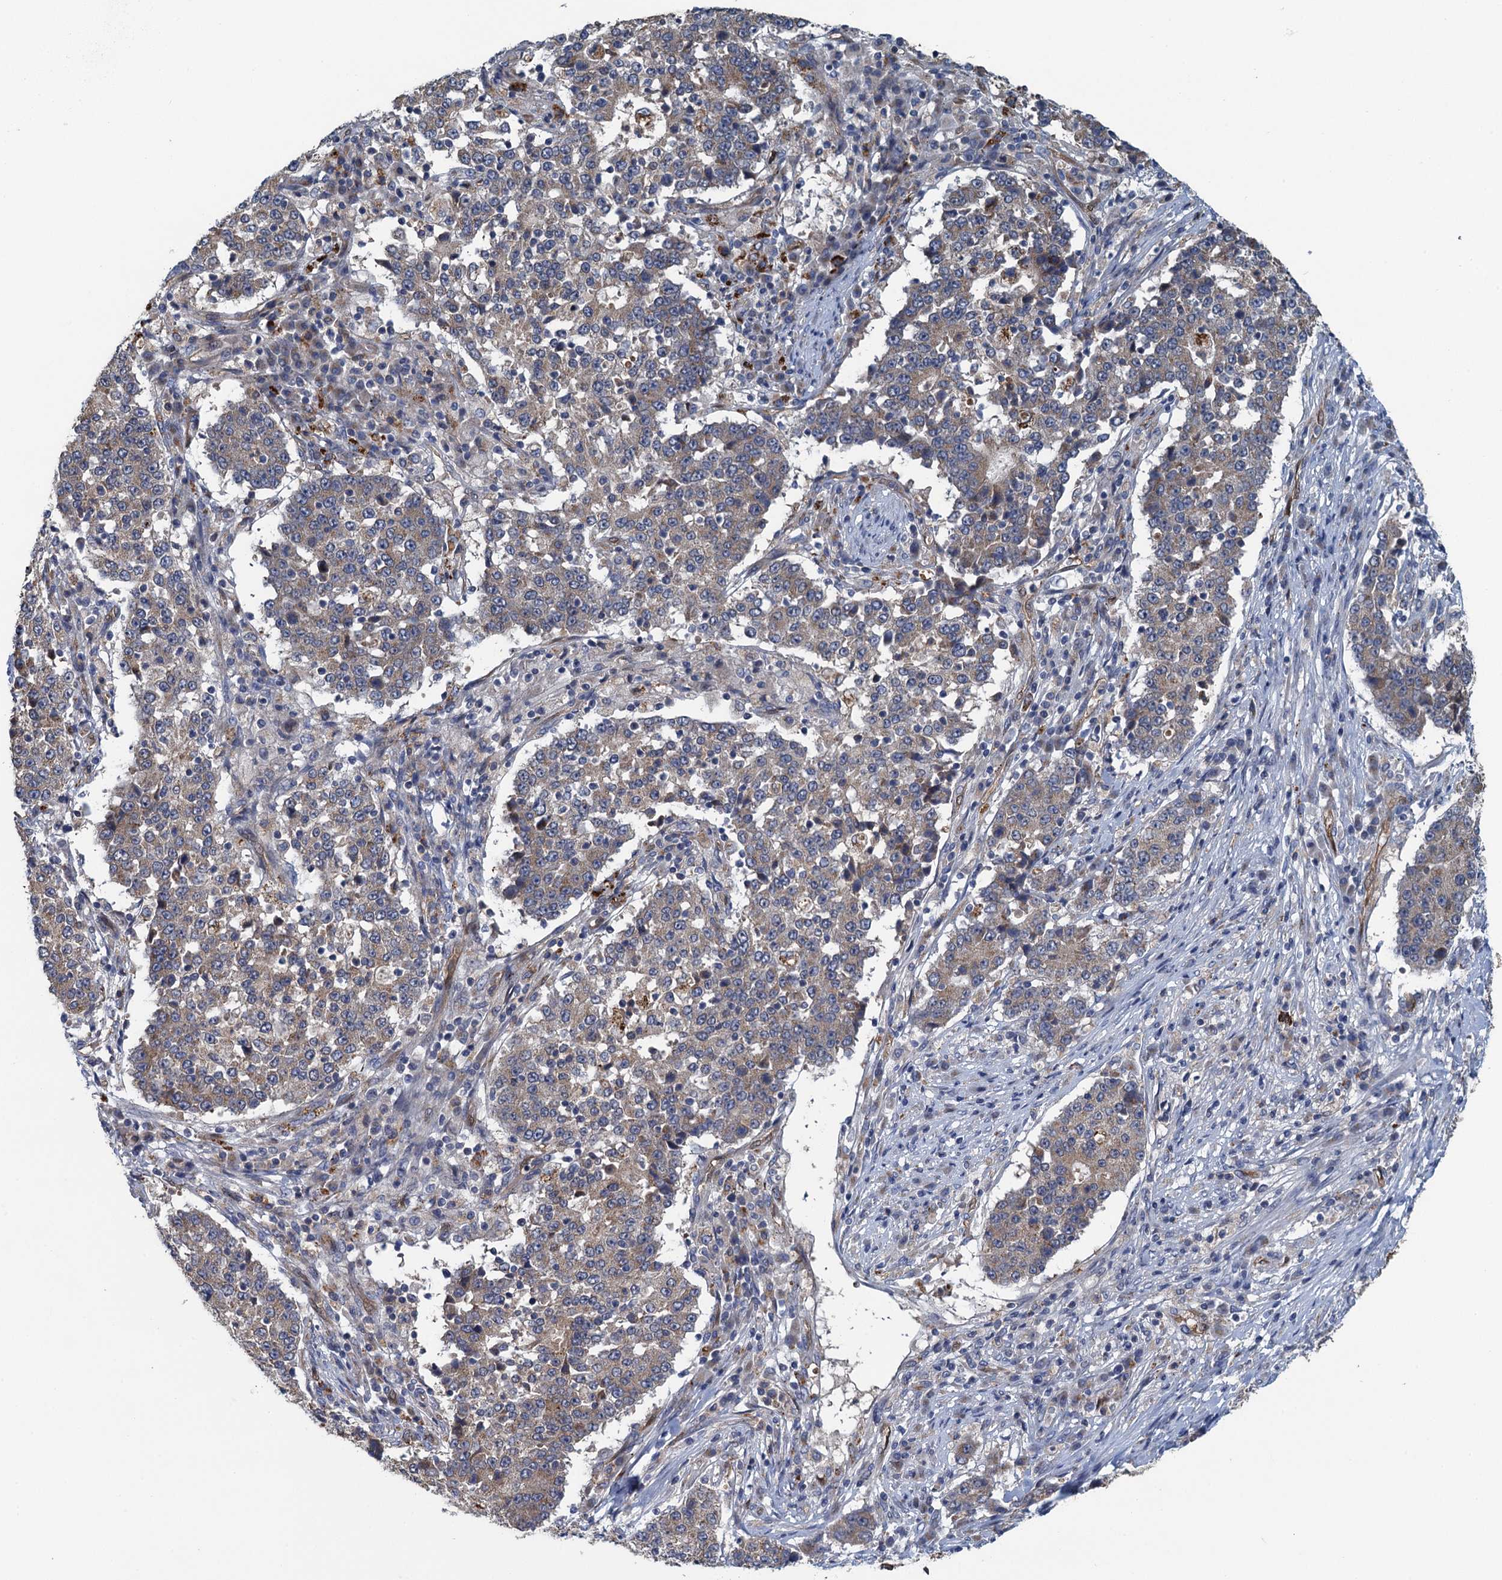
{"staining": {"intensity": "weak", "quantity": ">75%", "location": "cytoplasmic/membranous"}, "tissue": "stomach cancer", "cell_type": "Tumor cells", "image_type": "cancer", "snomed": [{"axis": "morphology", "description": "Adenocarcinoma, NOS"}, {"axis": "topography", "description": "Stomach"}], "caption": "A high-resolution photomicrograph shows immunohistochemistry (IHC) staining of stomach cancer (adenocarcinoma), which shows weak cytoplasmic/membranous positivity in approximately >75% of tumor cells. Nuclei are stained in blue.", "gene": "KBTBD8", "patient": {"sex": "male", "age": 59}}